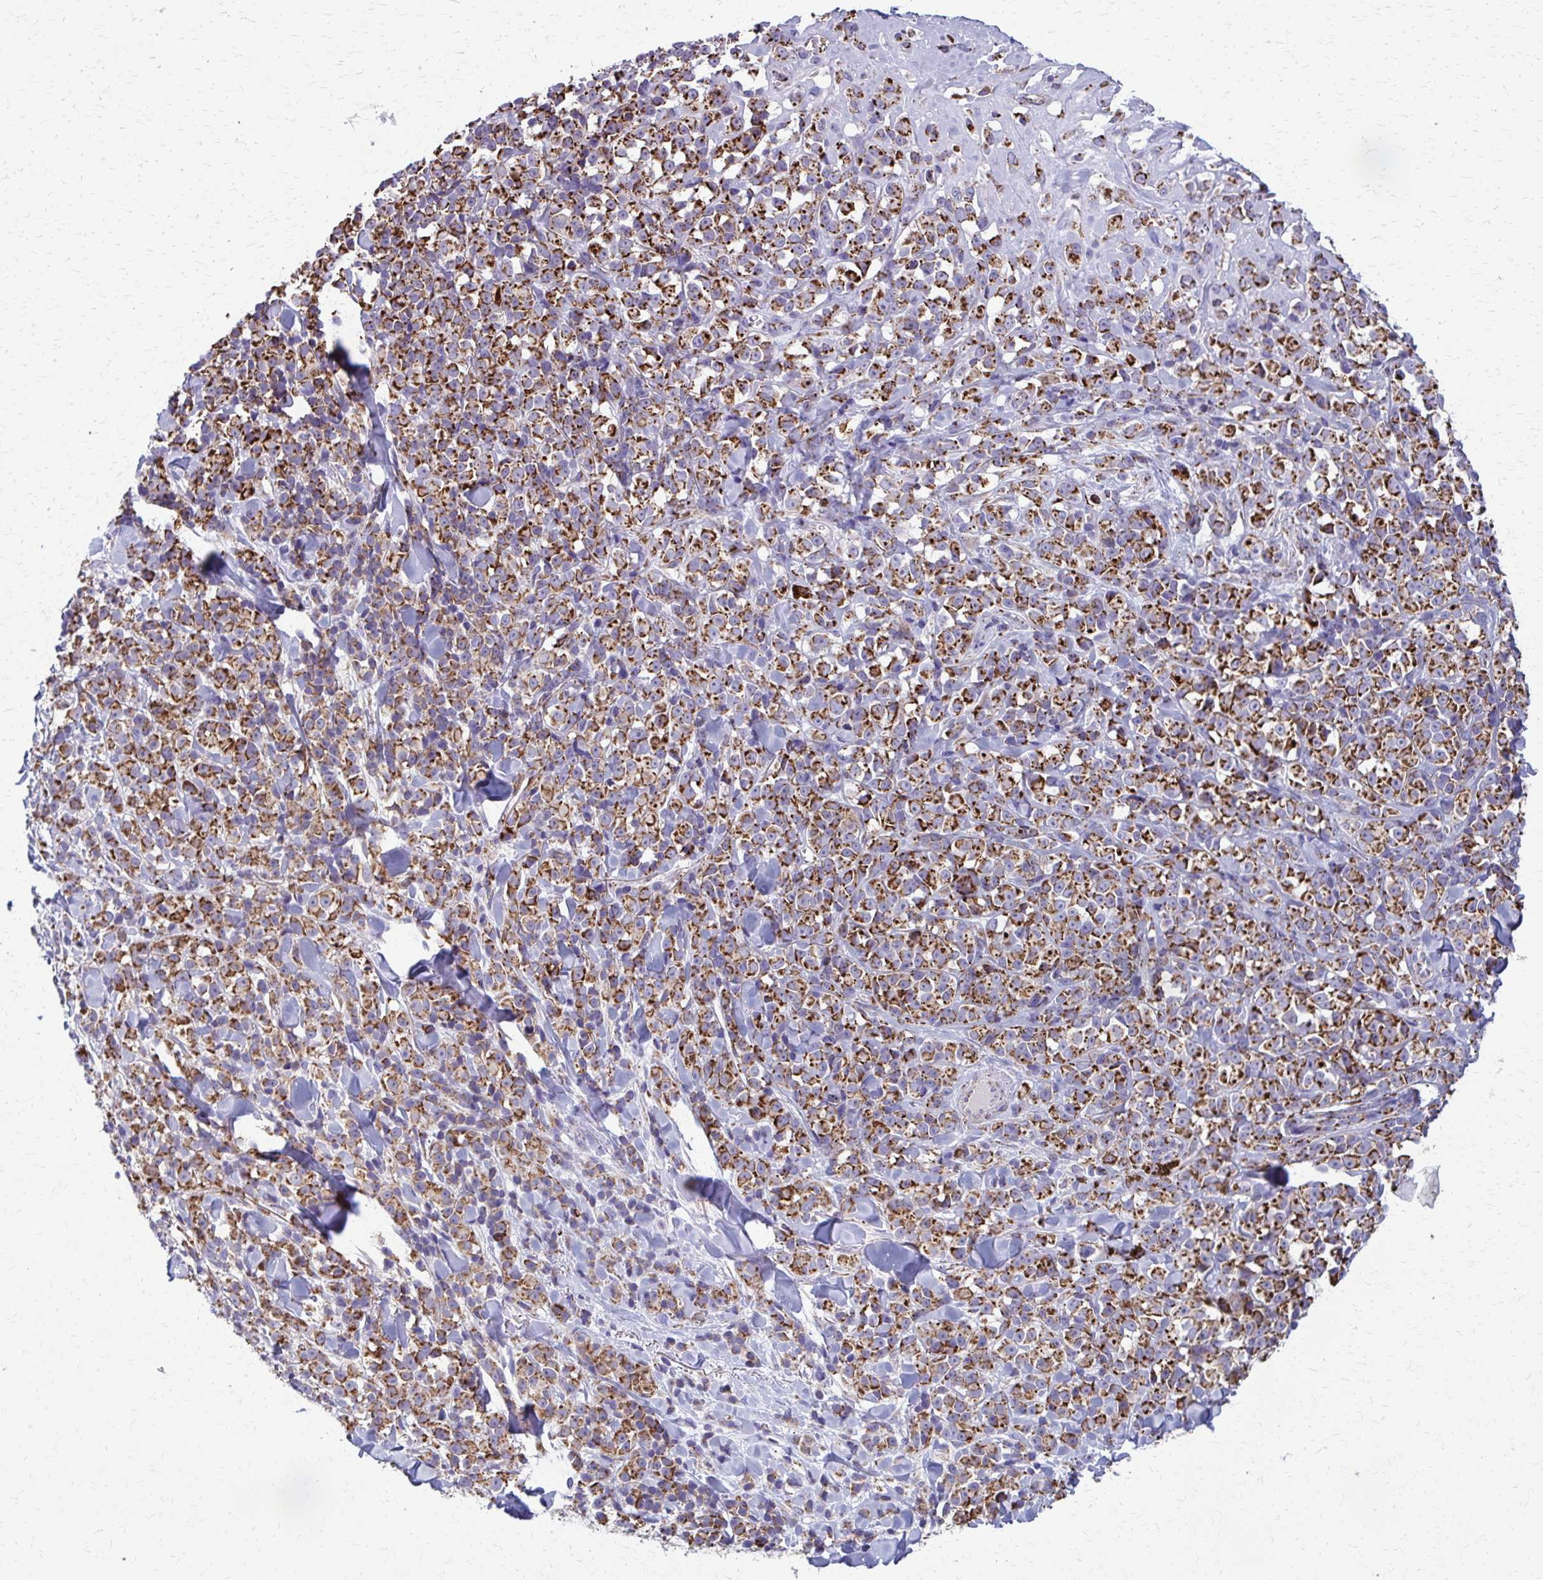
{"staining": {"intensity": "moderate", "quantity": ">75%", "location": "cytoplasmic/membranous"}, "tissue": "melanoma", "cell_type": "Tumor cells", "image_type": "cancer", "snomed": [{"axis": "morphology", "description": "Malignant melanoma, NOS"}, {"axis": "topography", "description": "Skin"}], "caption": "DAB immunohistochemical staining of human melanoma reveals moderate cytoplasmic/membranous protein positivity in about >75% of tumor cells. (IHC, brightfield microscopy, high magnification).", "gene": "TVP23A", "patient": {"sex": "male", "age": 85}}